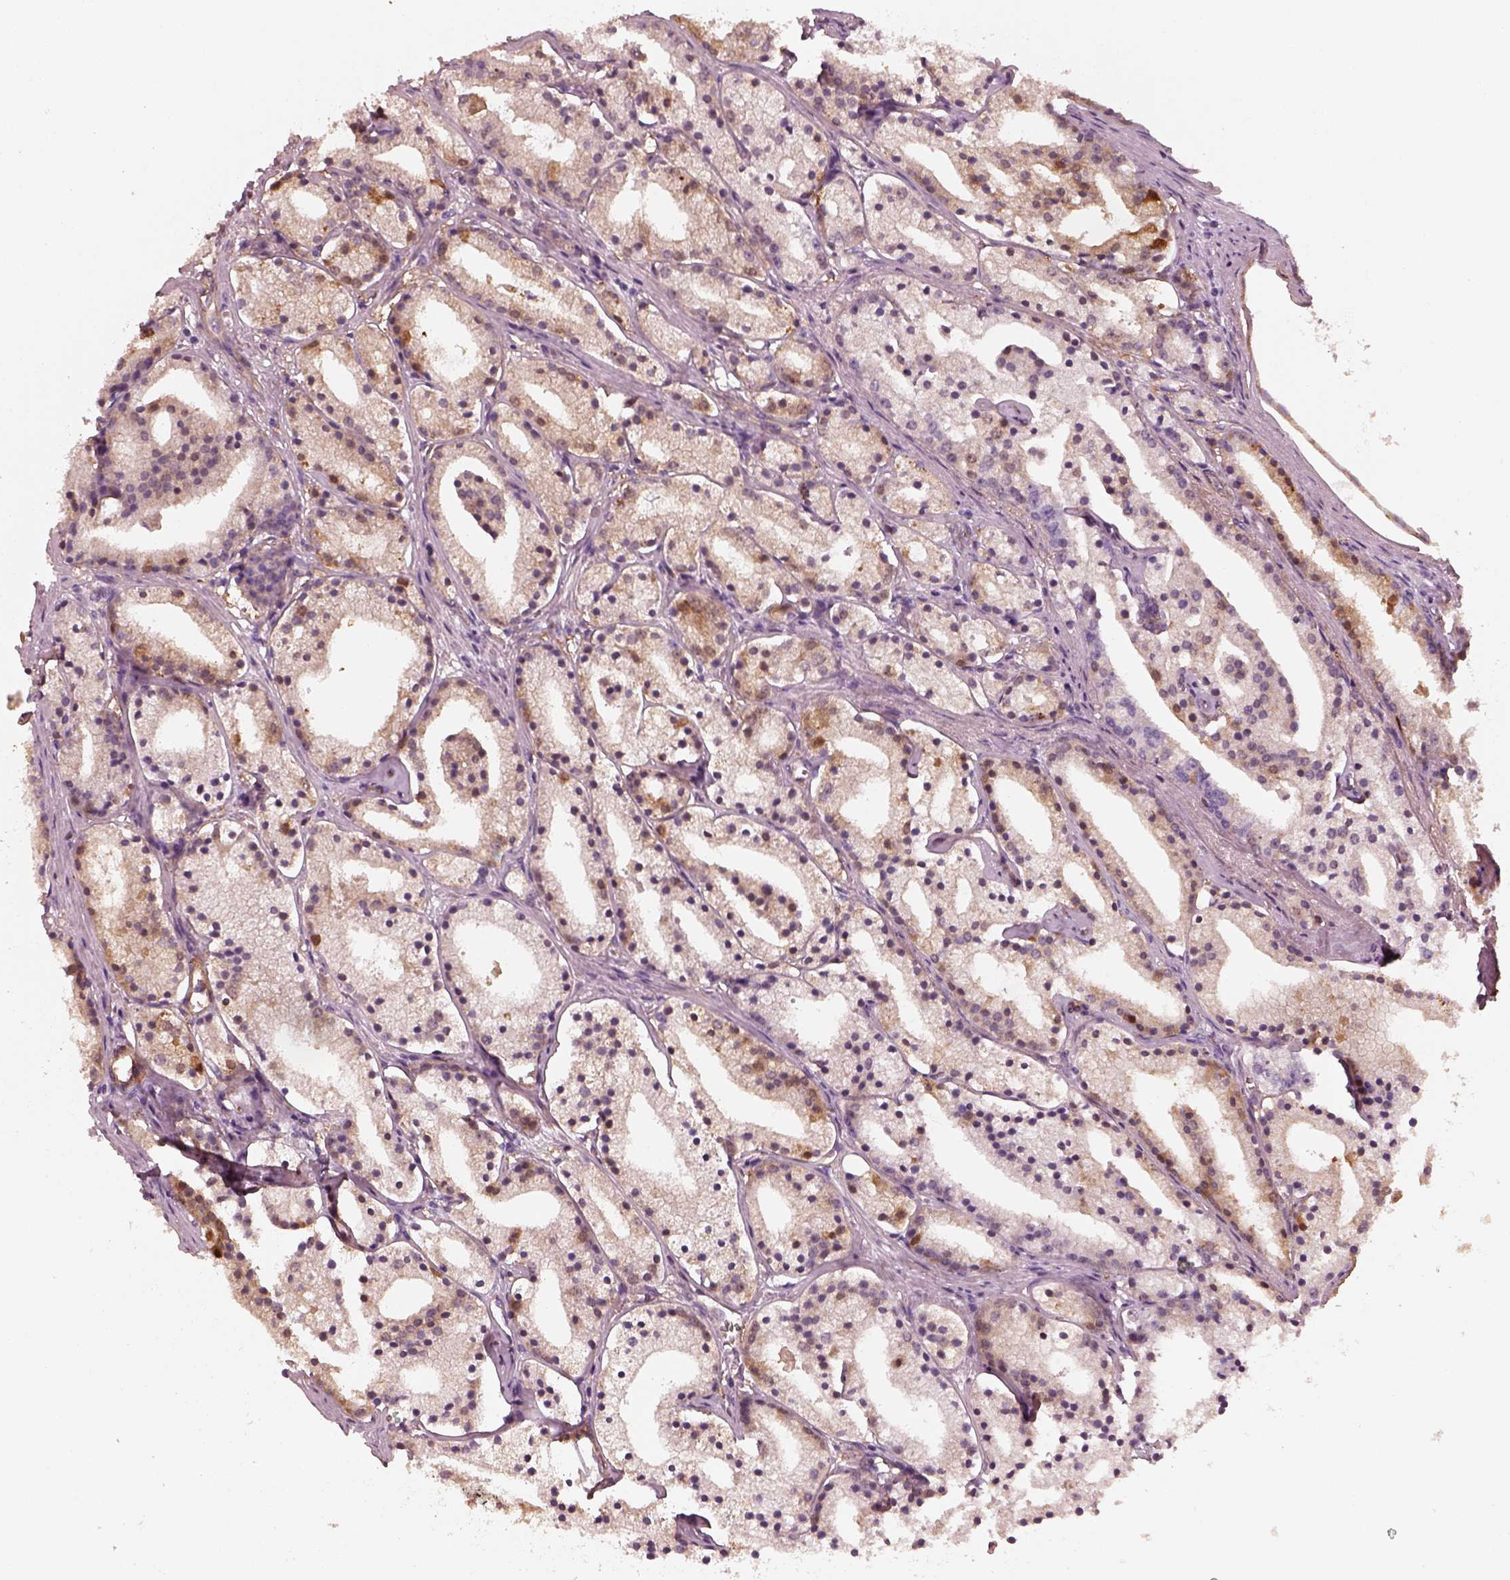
{"staining": {"intensity": "moderate", "quantity": "<25%", "location": "cytoplasmic/membranous"}, "tissue": "prostate cancer", "cell_type": "Tumor cells", "image_type": "cancer", "snomed": [{"axis": "morphology", "description": "Adenocarcinoma, NOS"}, {"axis": "topography", "description": "Prostate"}], "caption": "Human adenocarcinoma (prostate) stained with a brown dye demonstrates moderate cytoplasmic/membranous positive staining in approximately <25% of tumor cells.", "gene": "CRYM", "patient": {"sex": "male", "age": 69}}